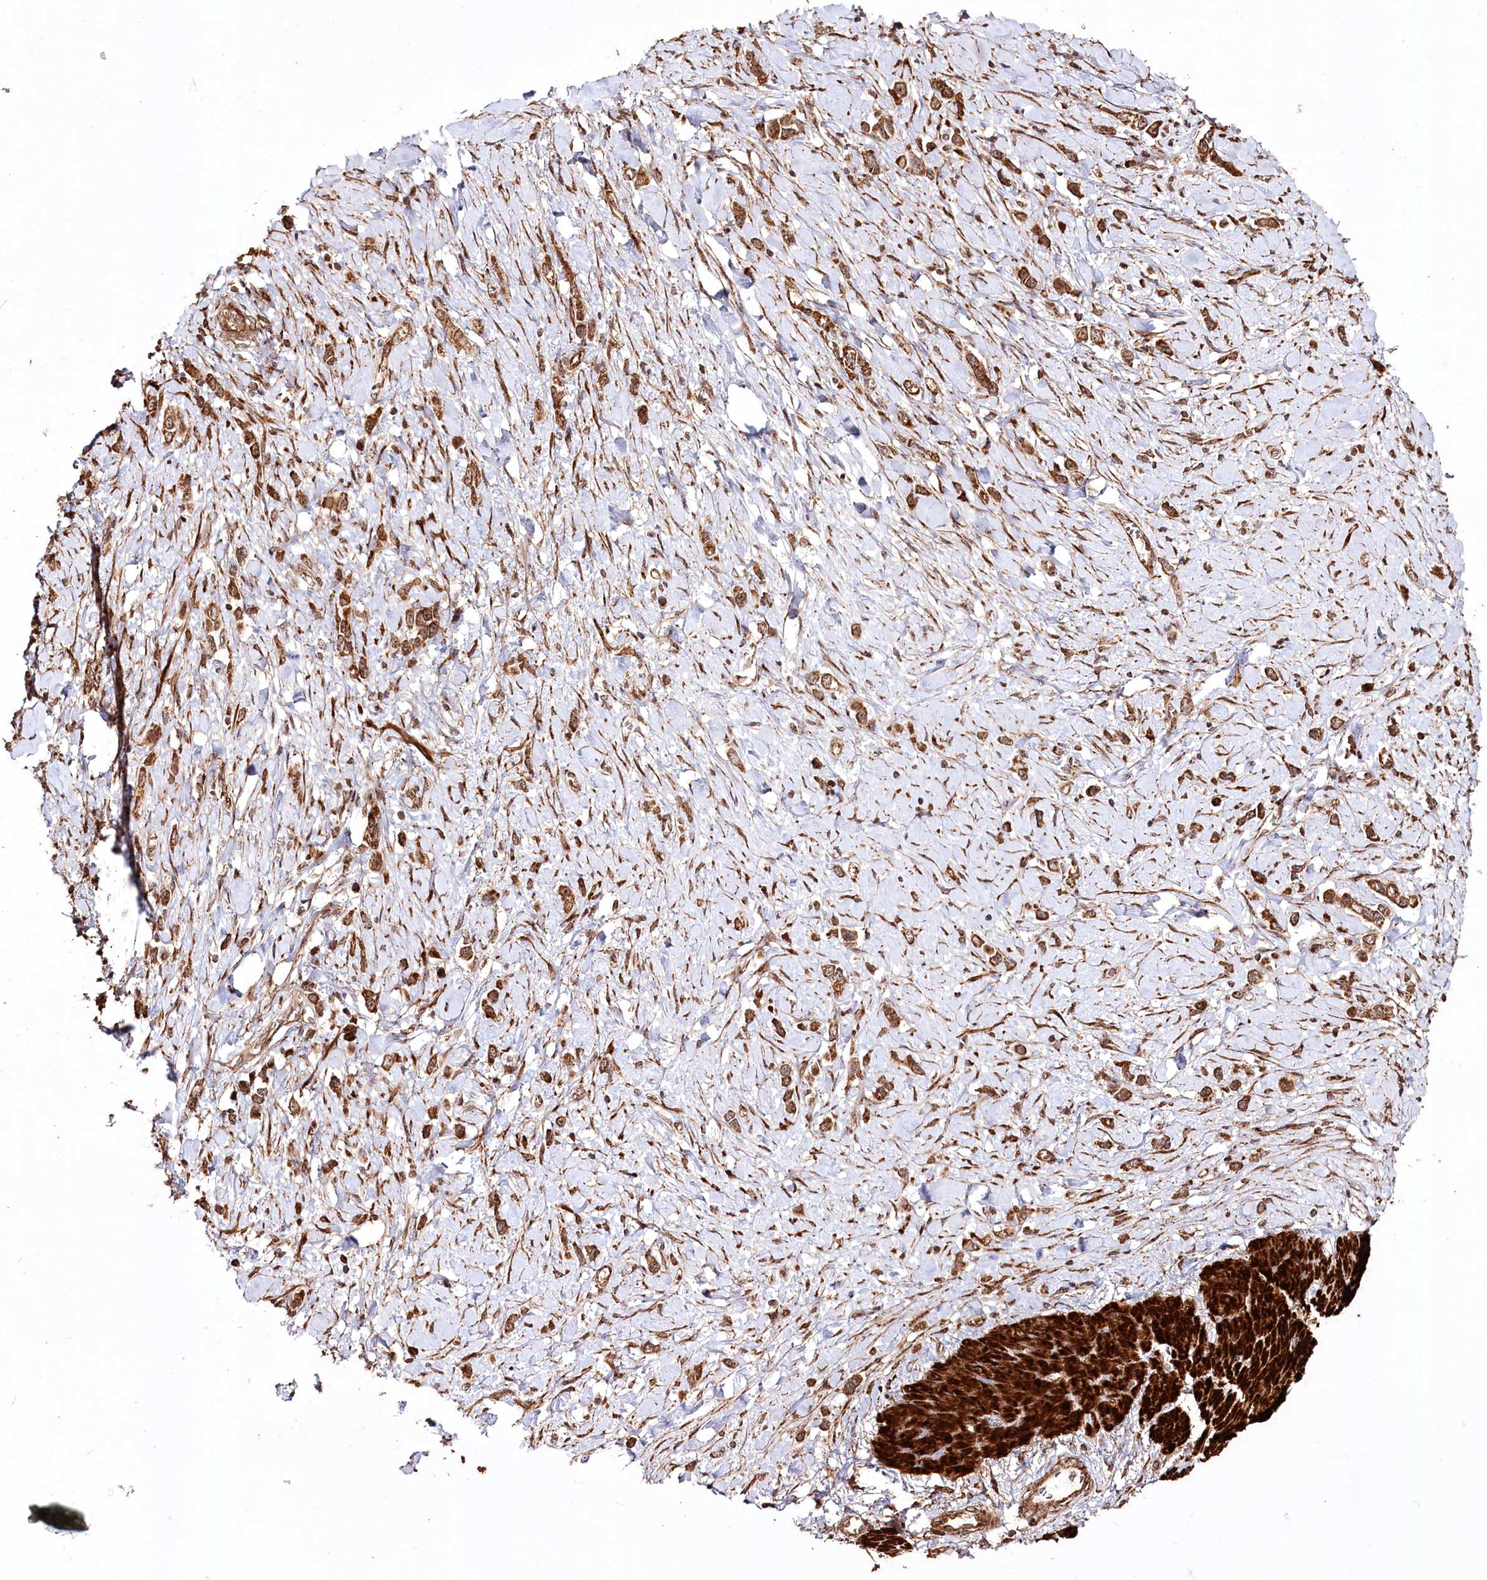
{"staining": {"intensity": "moderate", "quantity": ">75%", "location": "cytoplasmic/membranous"}, "tissue": "stomach cancer", "cell_type": "Tumor cells", "image_type": "cancer", "snomed": [{"axis": "morphology", "description": "Normal tissue, NOS"}, {"axis": "morphology", "description": "Adenocarcinoma, NOS"}, {"axis": "topography", "description": "Stomach, upper"}, {"axis": "topography", "description": "Stomach"}], "caption": "This is a photomicrograph of immunohistochemistry staining of adenocarcinoma (stomach), which shows moderate expression in the cytoplasmic/membranous of tumor cells.", "gene": "REXO2", "patient": {"sex": "female", "age": 65}}